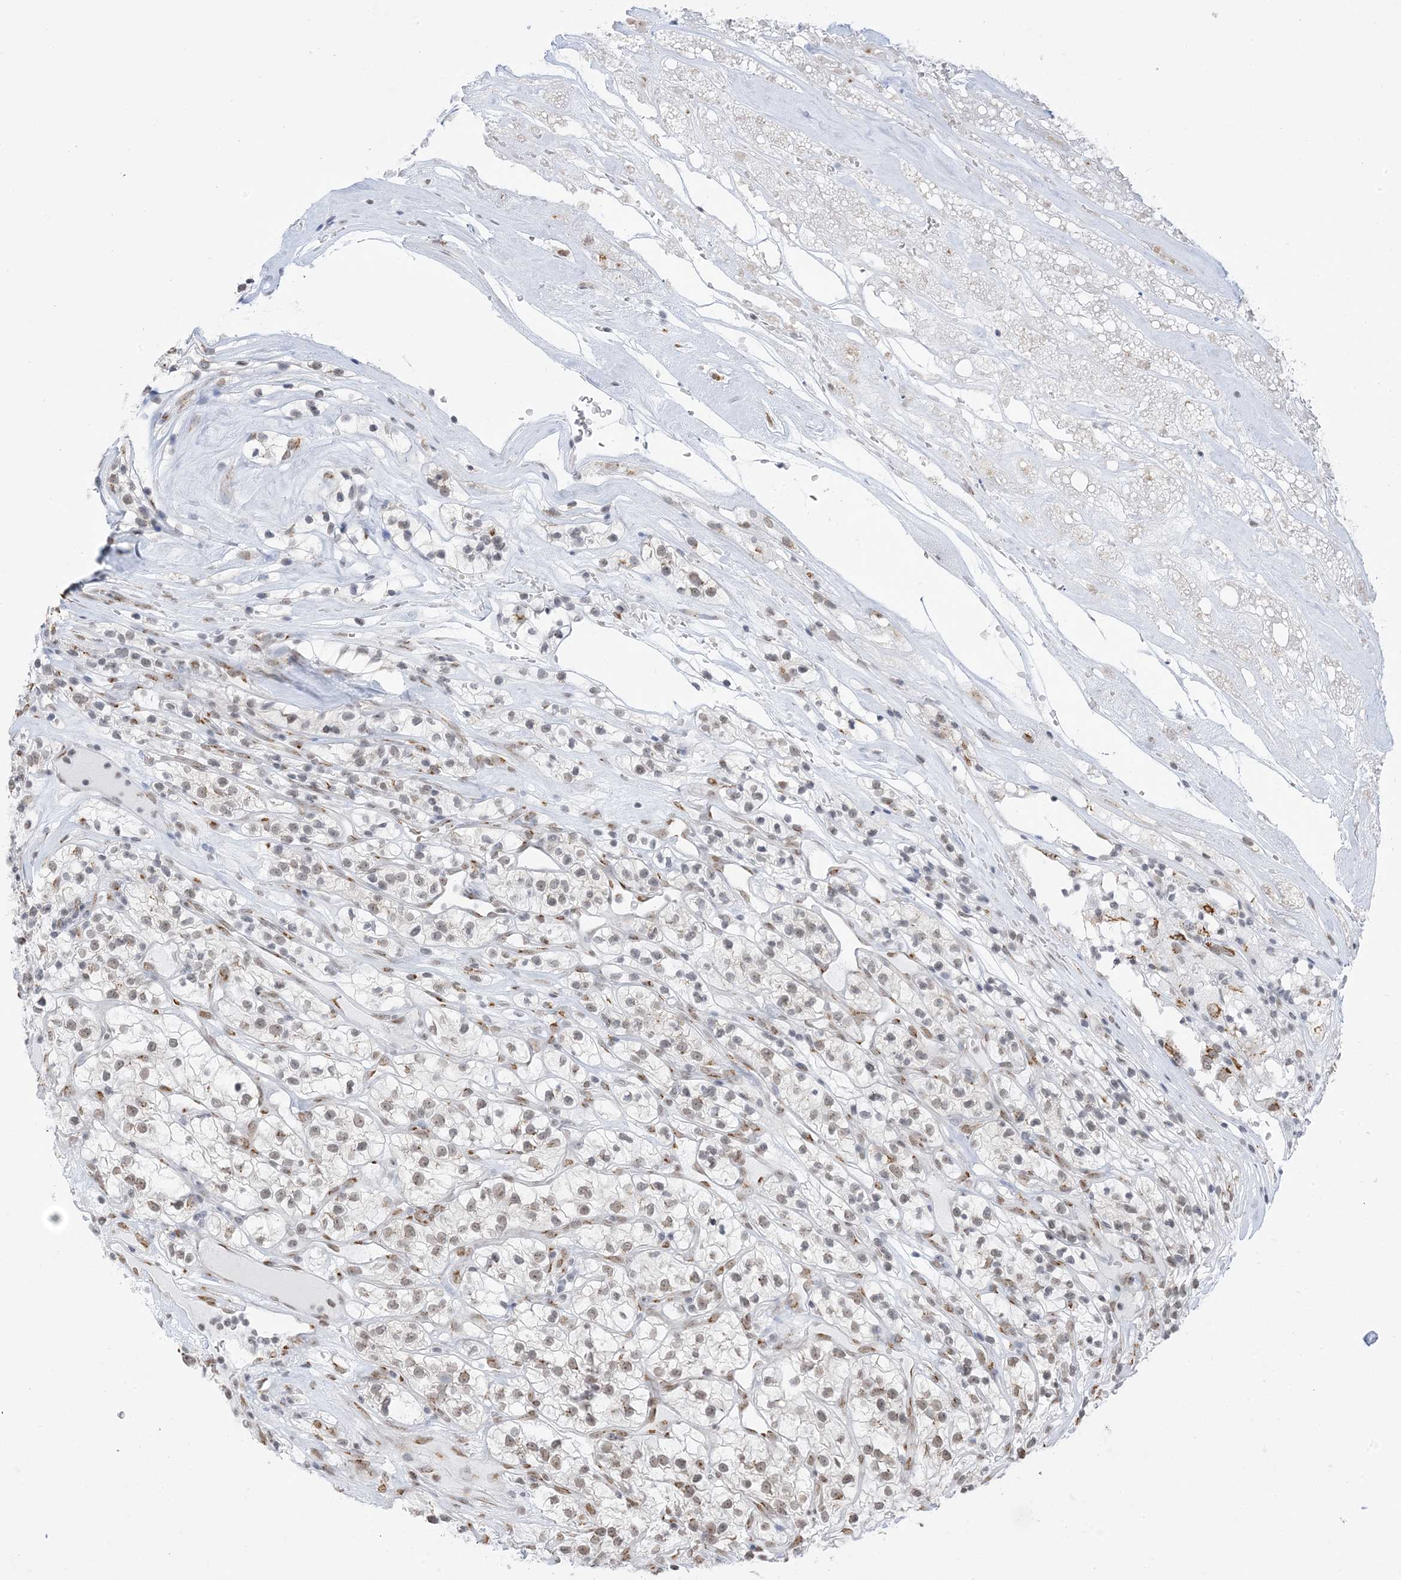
{"staining": {"intensity": "weak", "quantity": "25%-75%", "location": "nuclear"}, "tissue": "renal cancer", "cell_type": "Tumor cells", "image_type": "cancer", "snomed": [{"axis": "morphology", "description": "Adenocarcinoma, NOS"}, {"axis": "topography", "description": "Kidney"}], "caption": "Brown immunohistochemical staining in renal adenocarcinoma reveals weak nuclear staining in about 25%-75% of tumor cells.", "gene": "GPR107", "patient": {"sex": "female", "age": 57}}